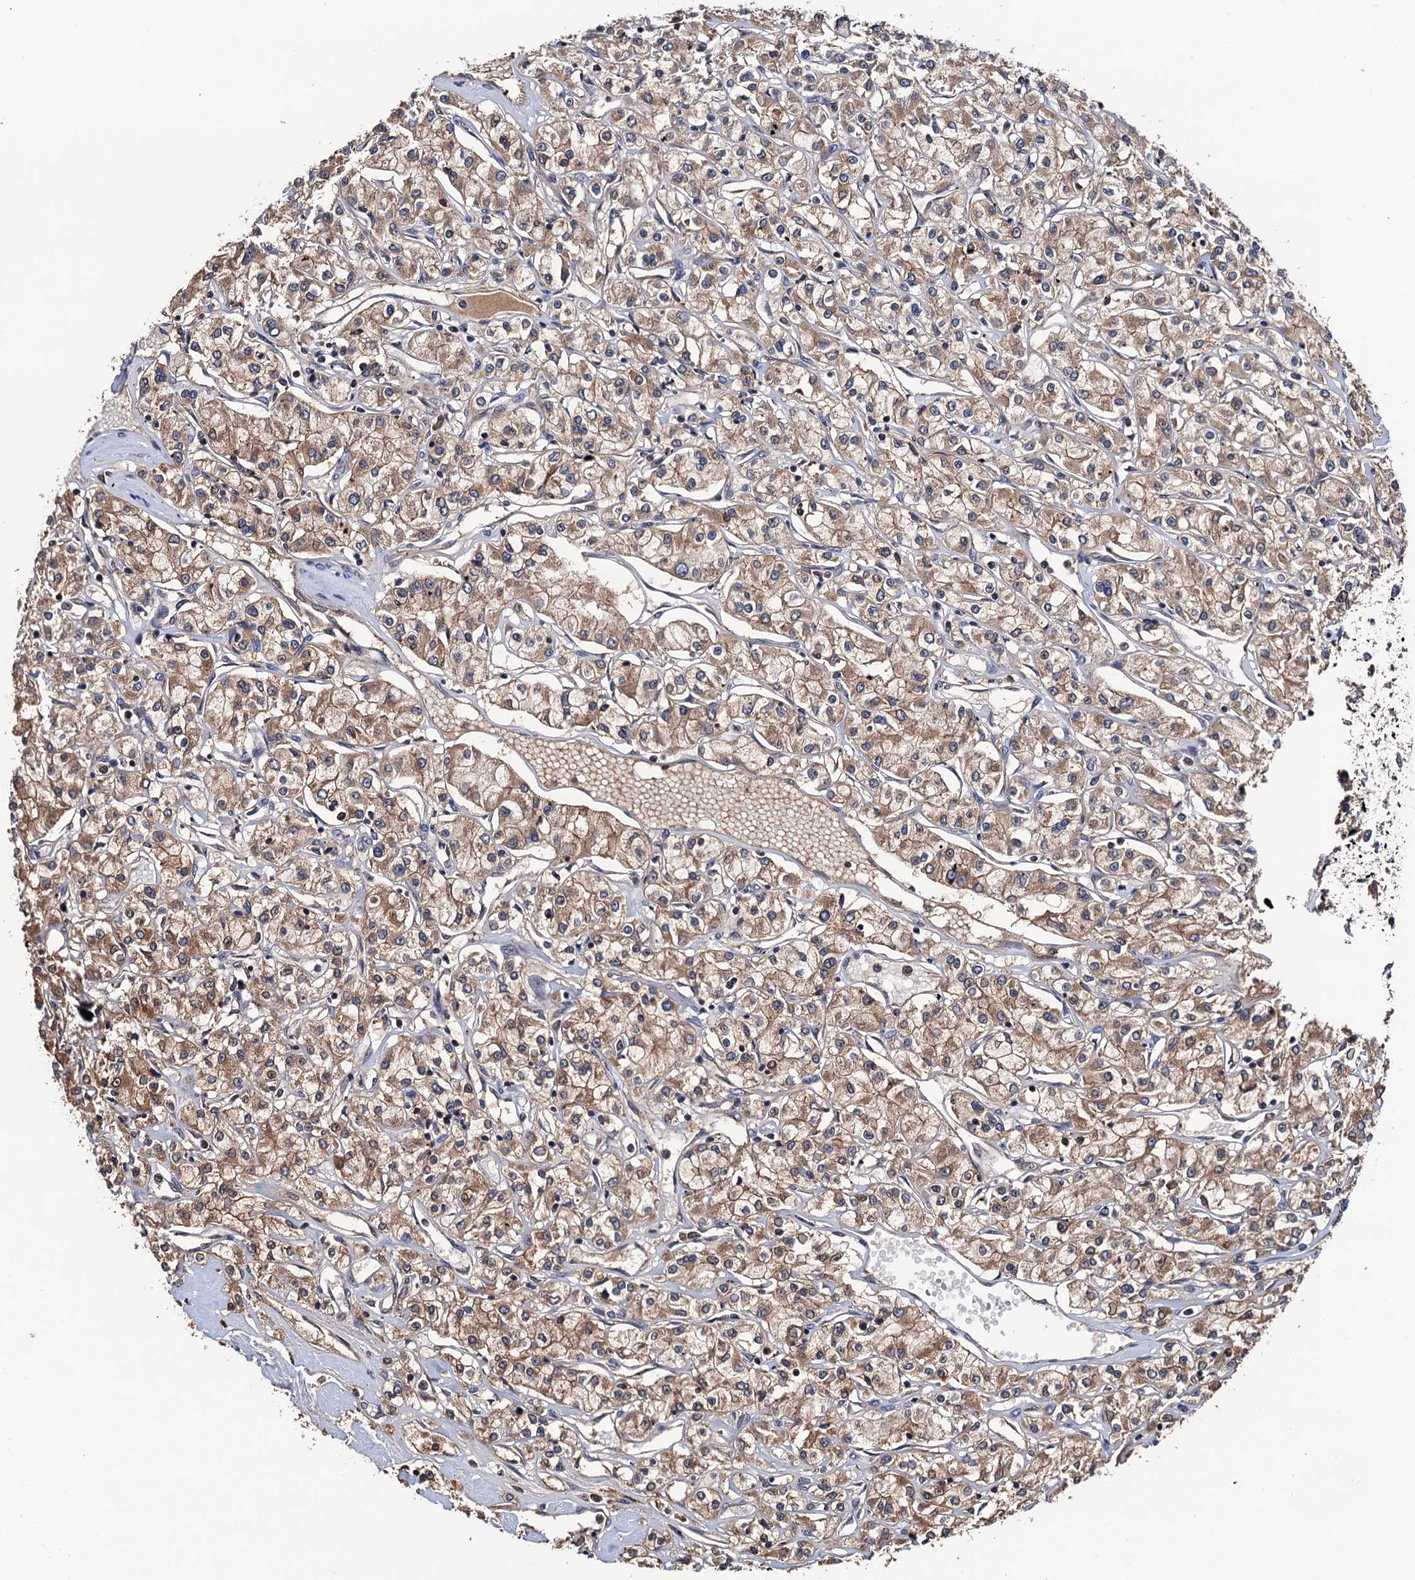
{"staining": {"intensity": "moderate", "quantity": ">75%", "location": "cytoplasmic/membranous"}, "tissue": "renal cancer", "cell_type": "Tumor cells", "image_type": "cancer", "snomed": [{"axis": "morphology", "description": "Adenocarcinoma, NOS"}, {"axis": "topography", "description": "Kidney"}], "caption": "The image reveals a brown stain indicating the presence of a protein in the cytoplasmic/membranous of tumor cells in renal cancer (adenocarcinoma).", "gene": "RGS11", "patient": {"sex": "female", "age": 59}}